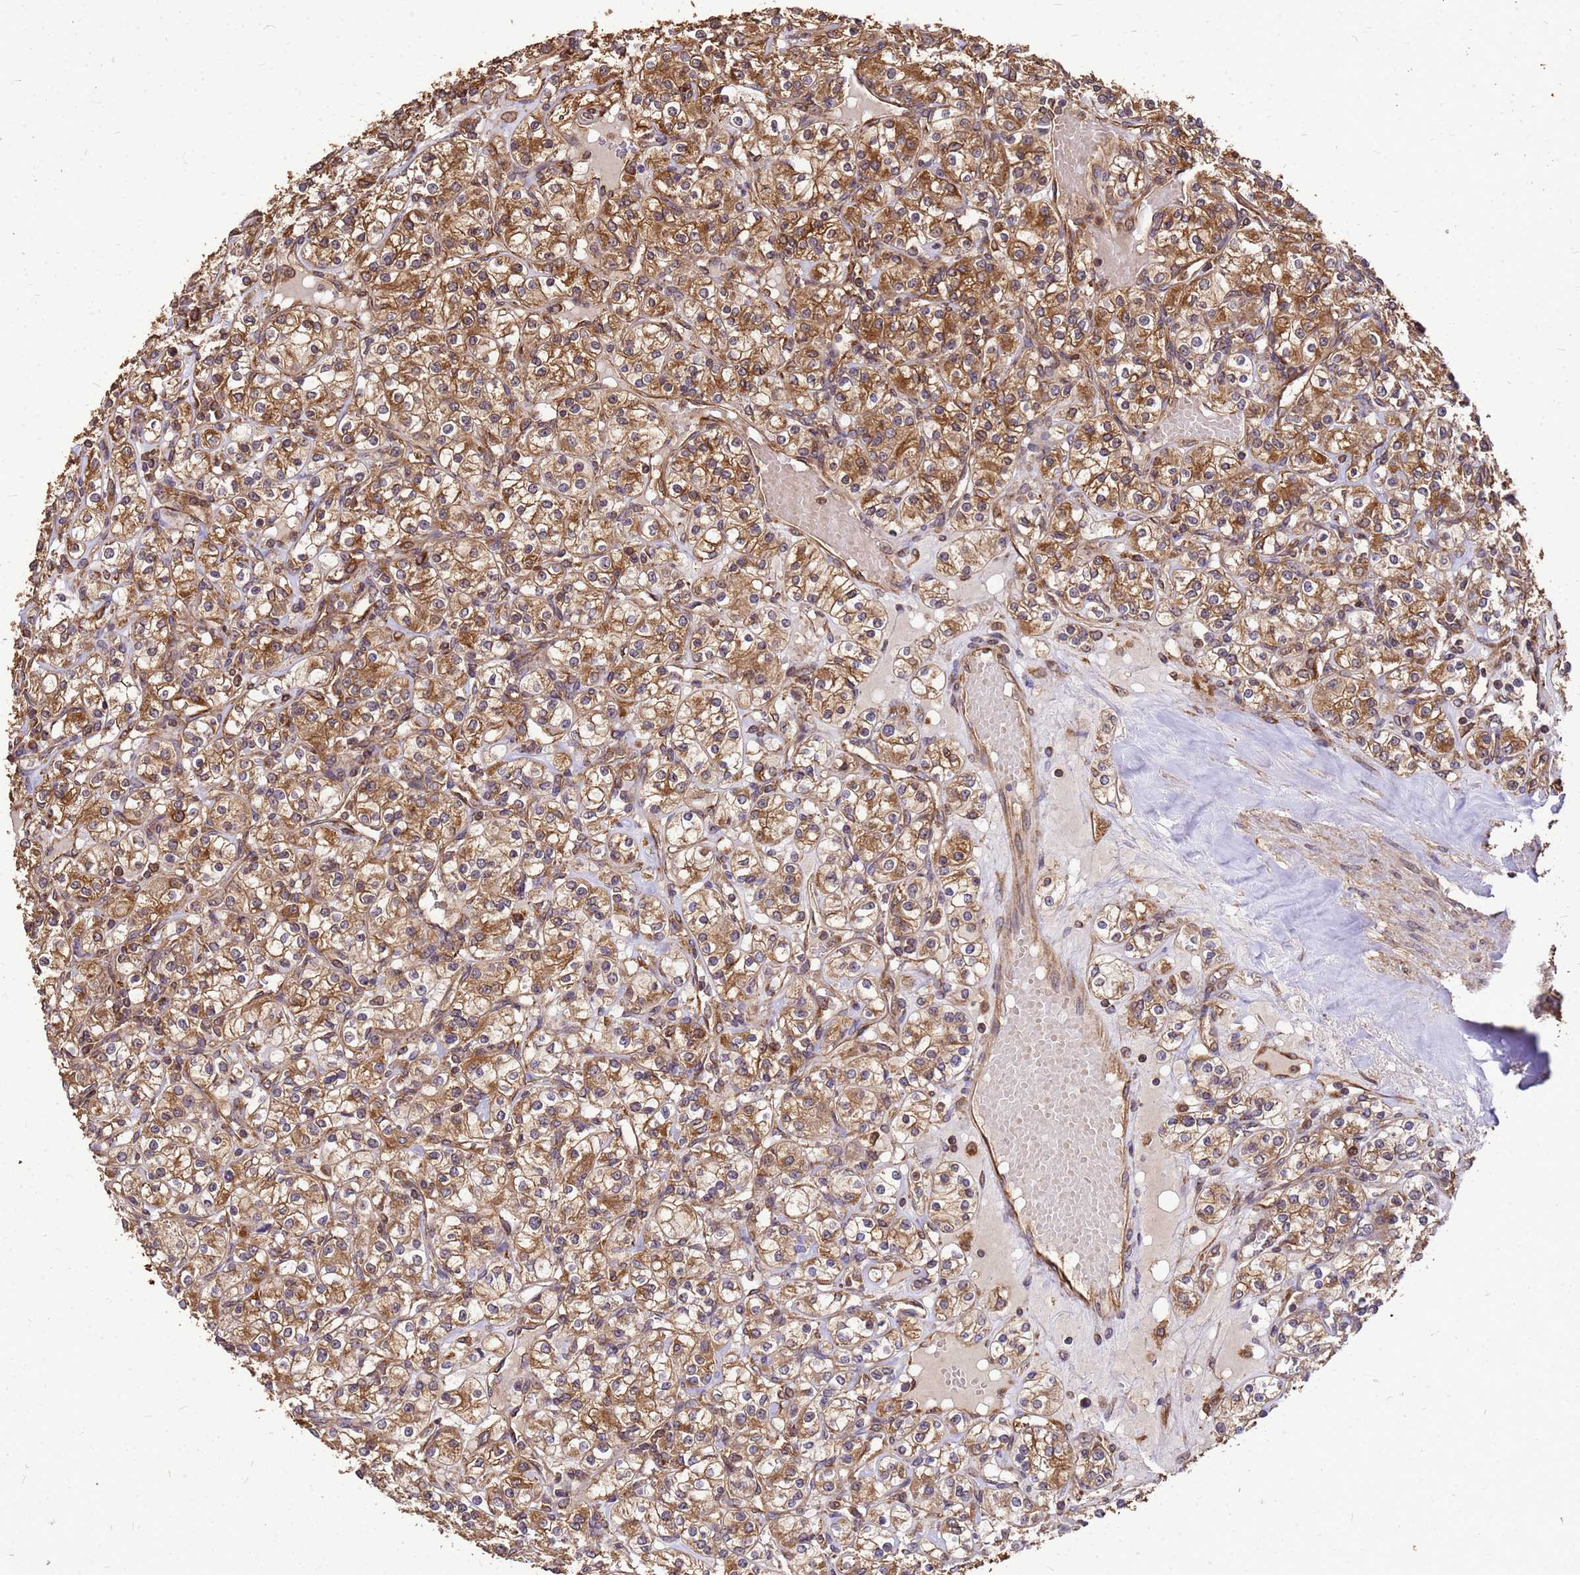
{"staining": {"intensity": "moderate", "quantity": ">75%", "location": "cytoplasmic/membranous"}, "tissue": "renal cancer", "cell_type": "Tumor cells", "image_type": "cancer", "snomed": [{"axis": "morphology", "description": "Adenocarcinoma, NOS"}, {"axis": "topography", "description": "Kidney"}], "caption": "Immunohistochemistry image of renal cancer stained for a protein (brown), which demonstrates medium levels of moderate cytoplasmic/membranous expression in about >75% of tumor cells.", "gene": "ZNF618", "patient": {"sex": "male", "age": 77}}